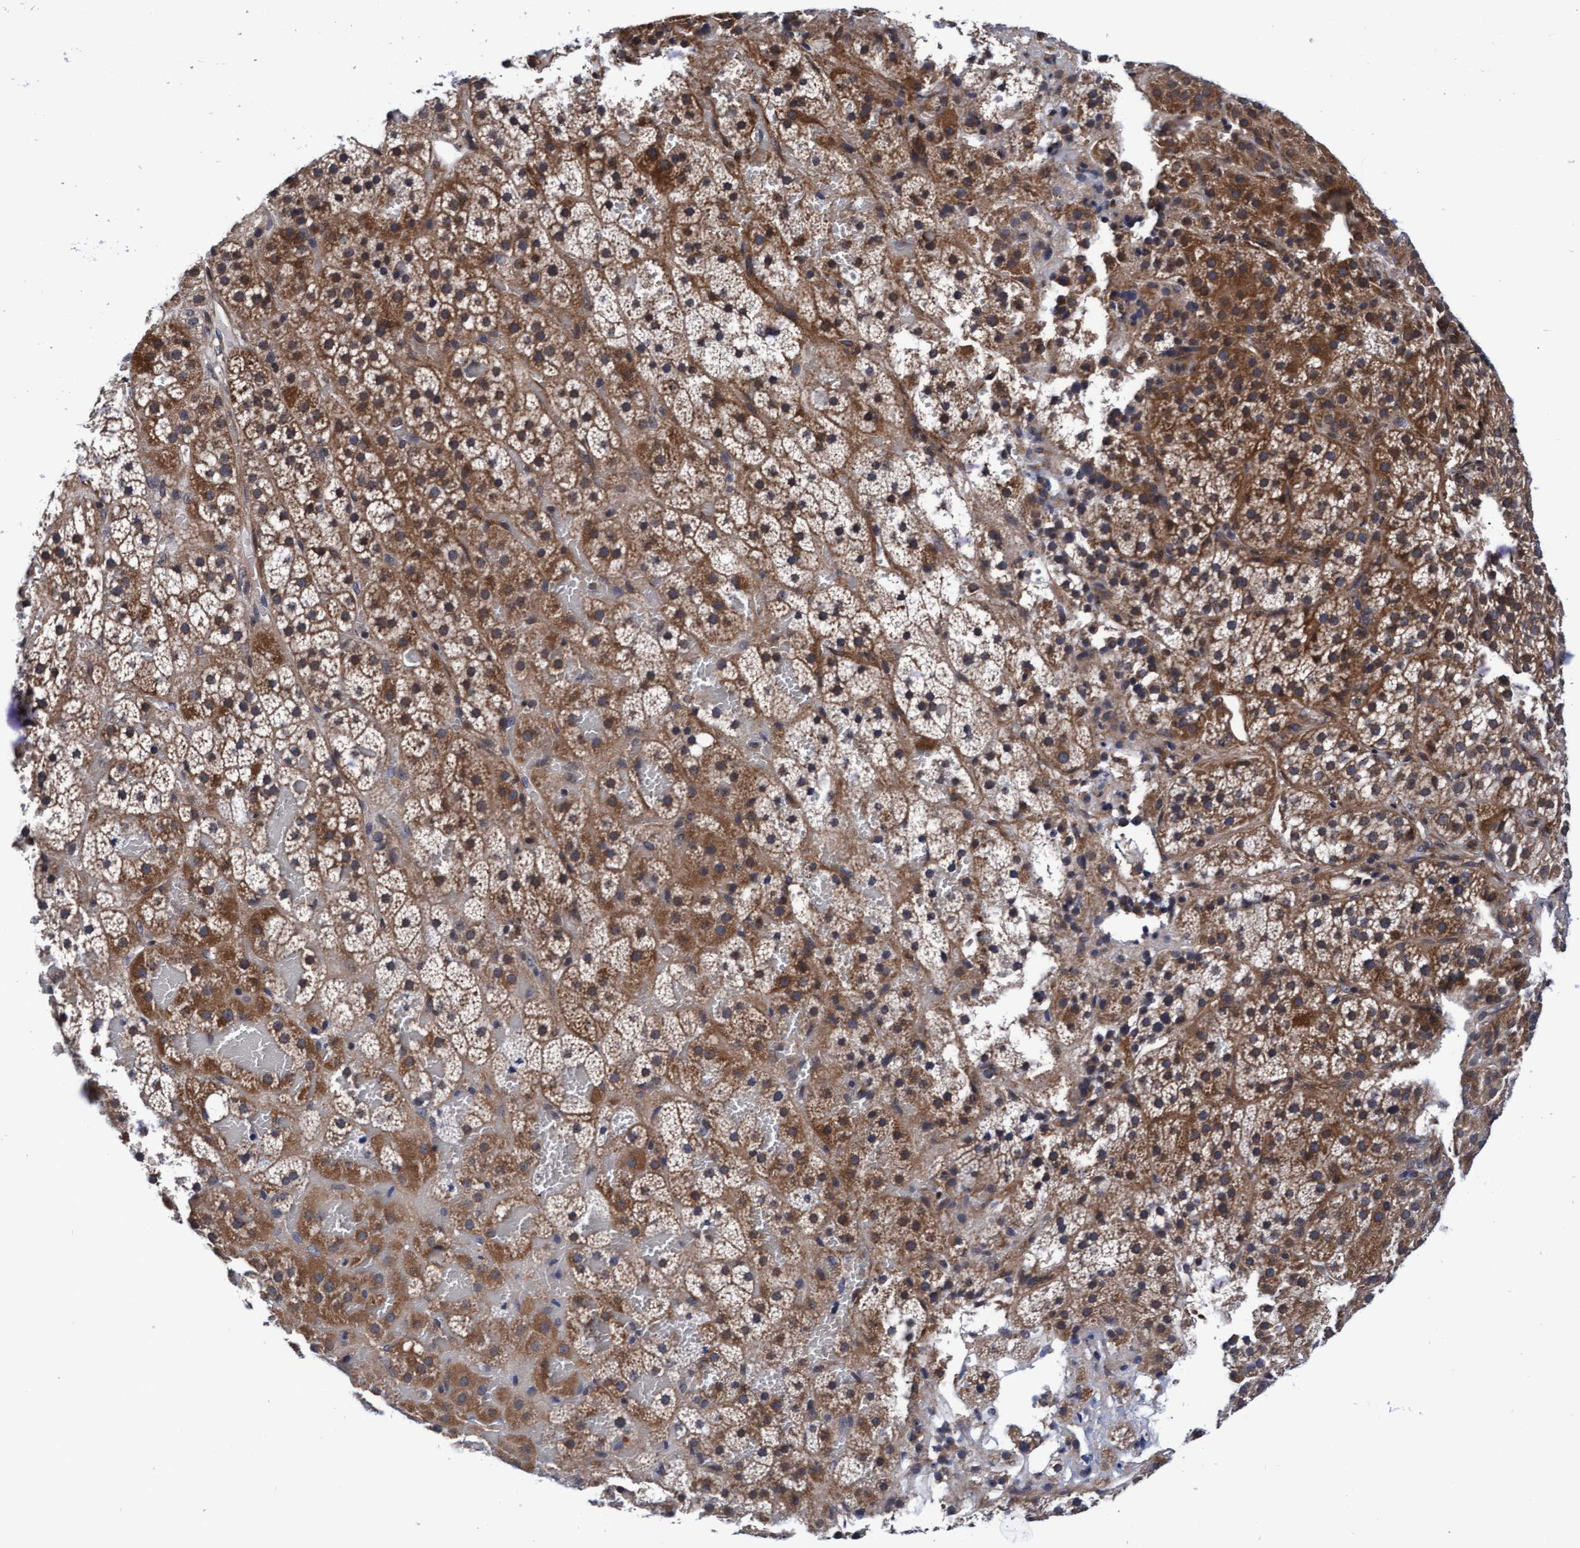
{"staining": {"intensity": "moderate", "quantity": ">75%", "location": "cytoplasmic/membranous"}, "tissue": "adrenal gland", "cell_type": "Glandular cells", "image_type": "normal", "snomed": [{"axis": "morphology", "description": "Normal tissue, NOS"}, {"axis": "topography", "description": "Adrenal gland"}], "caption": "An image of human adrenal gland stained for a protein reveals moderate cytoplasmic/membranous brown staining in glandular cells. (DAB (3,3'-diaminobenzidine) = brown stain, brightfield microscopy at high magnification).", "gene": "EFCAB13", "patient": {"sex": "female", "age": 59}}